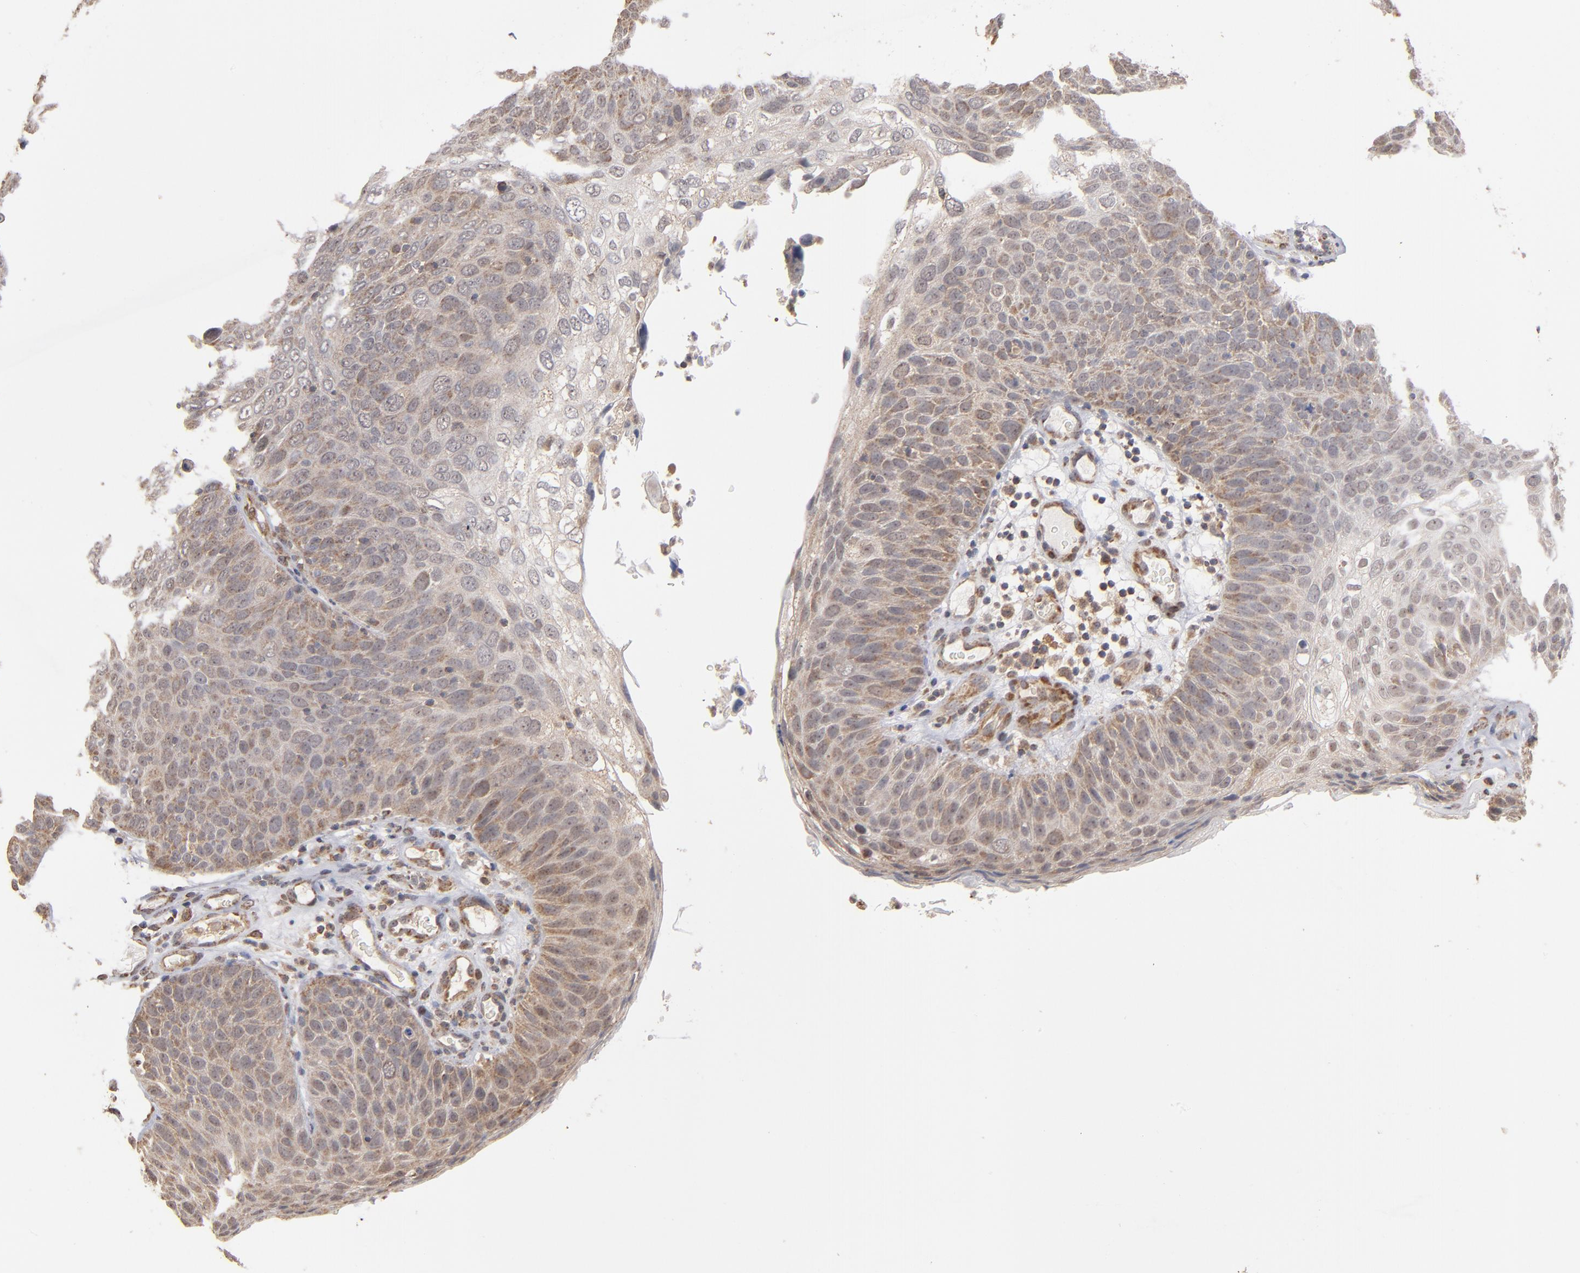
{"staining": {"intensity": "weak", "quantity": ">75%", "location": "cytoplasmic/membranous"}, "tissue": "skin cancer", "cell_type": "Tumor cells", "image_type": "cancer", "snomed": [{"axis": "morphology", "description": "Squamous cell carcinoma, NOS"}, {"axis": "topography", "description": "Skin"}], "caption": "Immunohistochemical staining of human skin squamous cell carcinoma displays low levels of weak cytoplasmic/membranous staining in approximately >75% of tumor cells. (Stains: DAB (3,3'-diaminobenzidine) in brown, nuclei in blue, Microscopy: brightfield microscopy at high magnification).", "gene": "MIPOL1", "patient": {"sex": "male", "age": 87}}